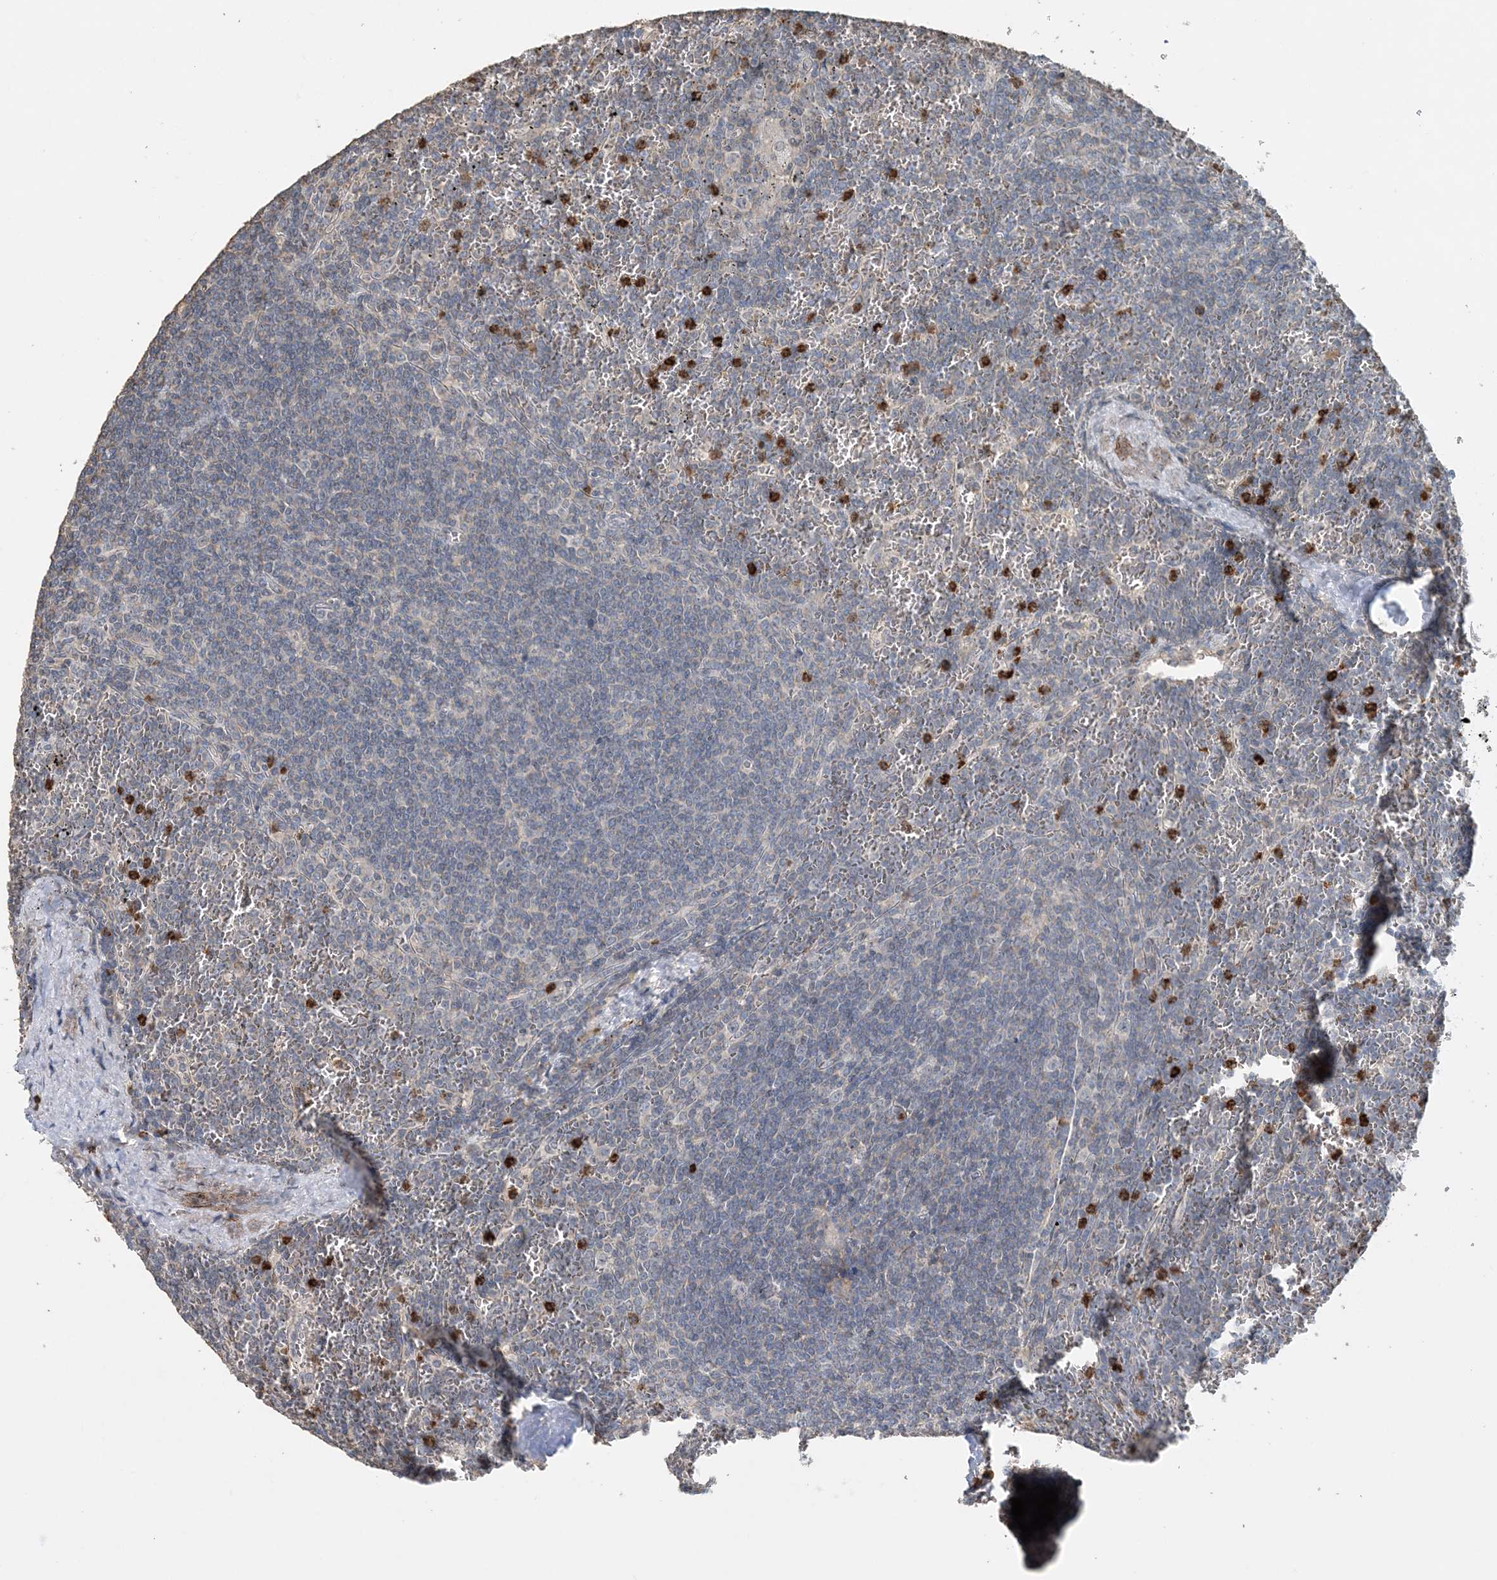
{"staining": {"intensity": "negative", "quantity": "none", "location": "none"}, "tissue": "lymphoma", "cell_type": "Tumor cells", "image_type": "cancer", "snomed": [{"axis": "morphology", "description": "Malignant lymphoma, non-Hodgkin's type, Low grade"}, {"axis": "topography", "description": "Spleen"}], "caption": "Lymphoma was stained to show a protein in brown. There is no significant staining in tumor cells.", "gene": "FAM110A", "patient": {"sex": "female", "age": 19}}